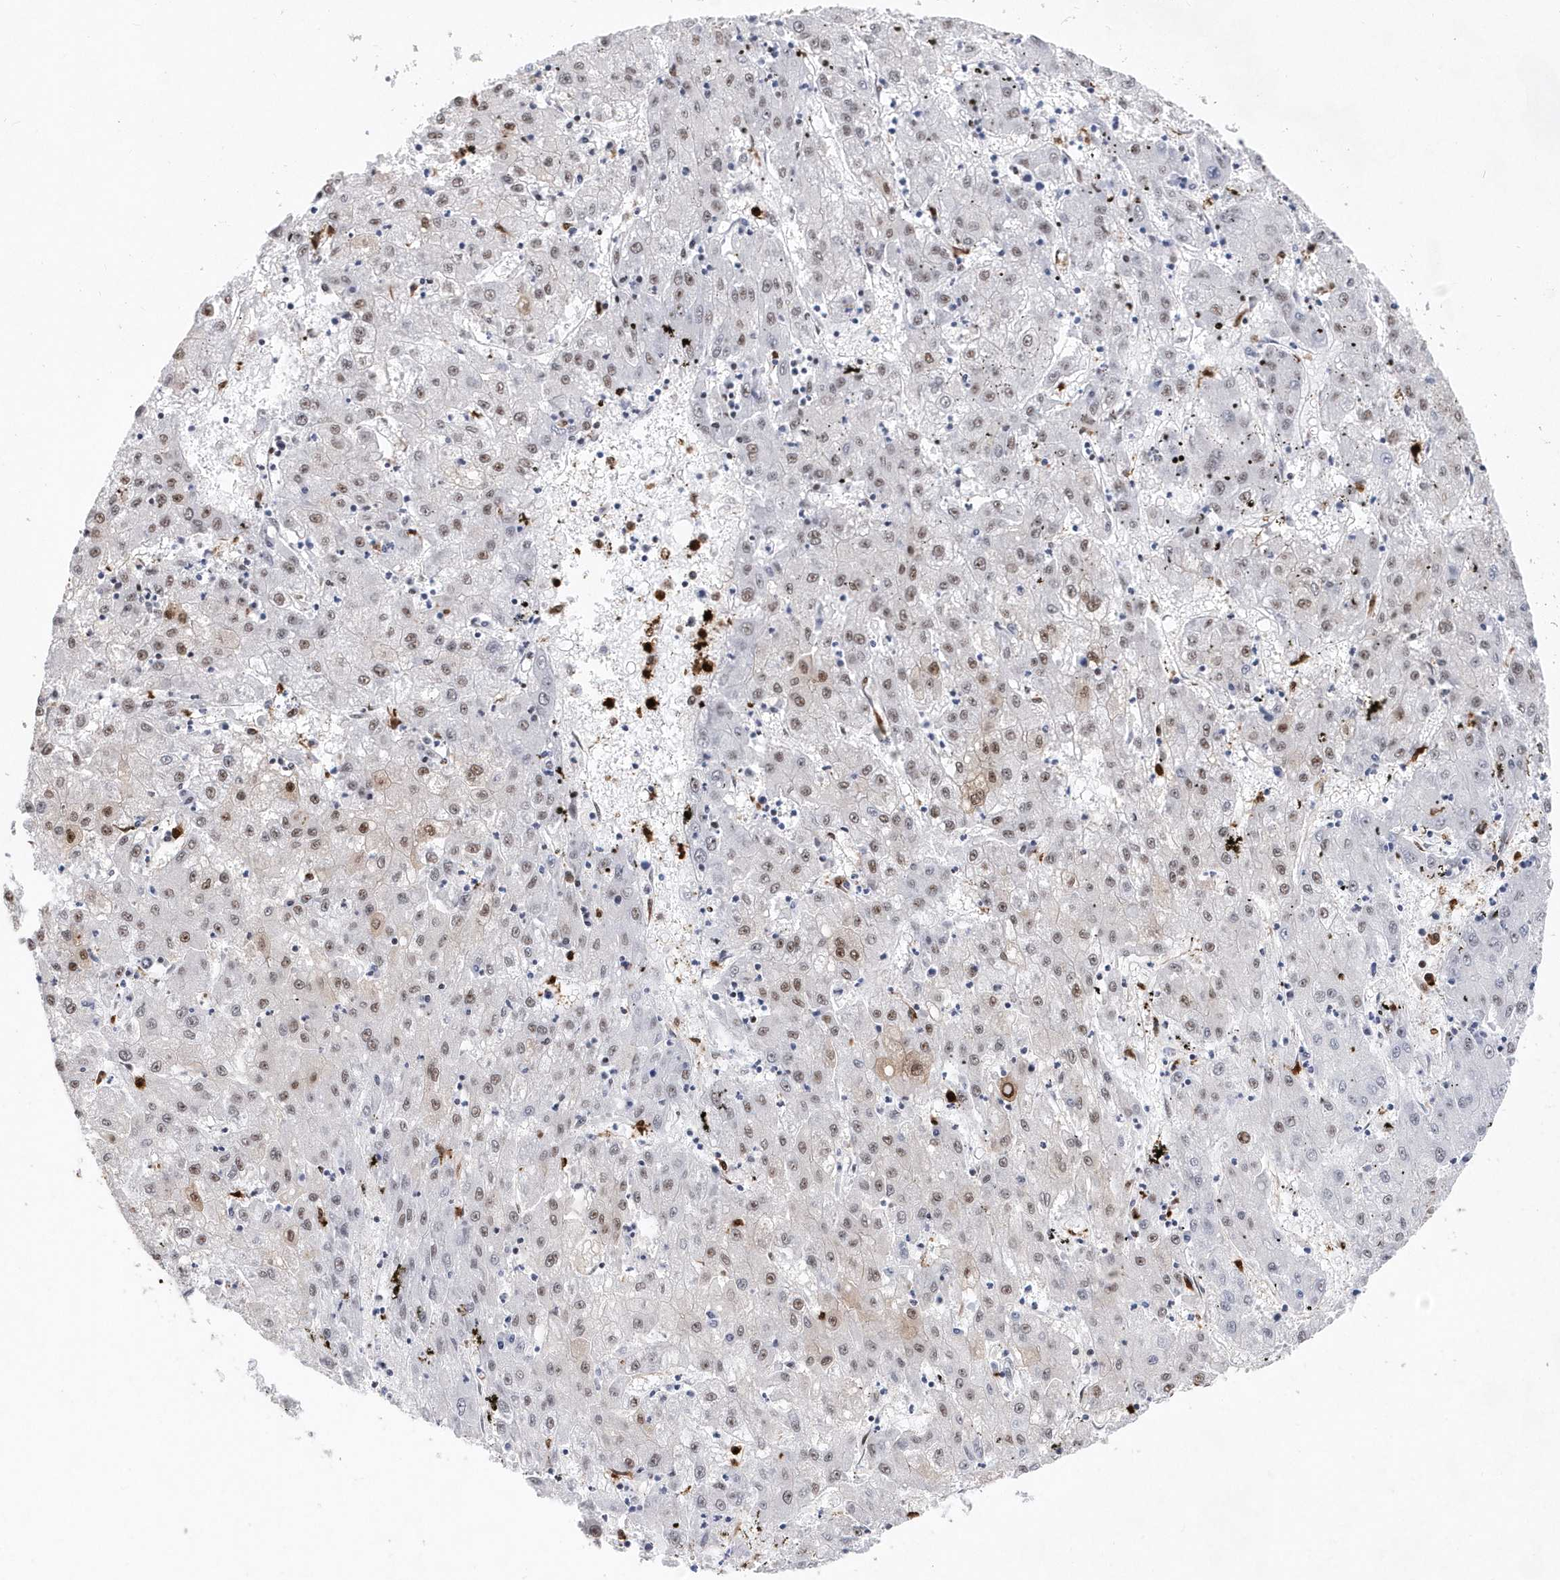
{"staining": {"intensity": "weak", "quantity": "25%-75%", "location": "cytoplasmic/membranous"}, "tissue": "liver cancer", "cell_type": "Tumor cells", "image_type": "cancer", "snomed": [{"axis": "morphology", "description": "Carcinoma, Hepatocellular, NOS"}, {"axis": "topography", "description": "Liver"}], "caption": "Immunohistochemical staining of human liver cancer displays weak cytoplasmic/membranous protein positivity in about 25%-75% of tumor cells.", "gene": "RPP30", "patient": {"sex": "male", "age": 72}}